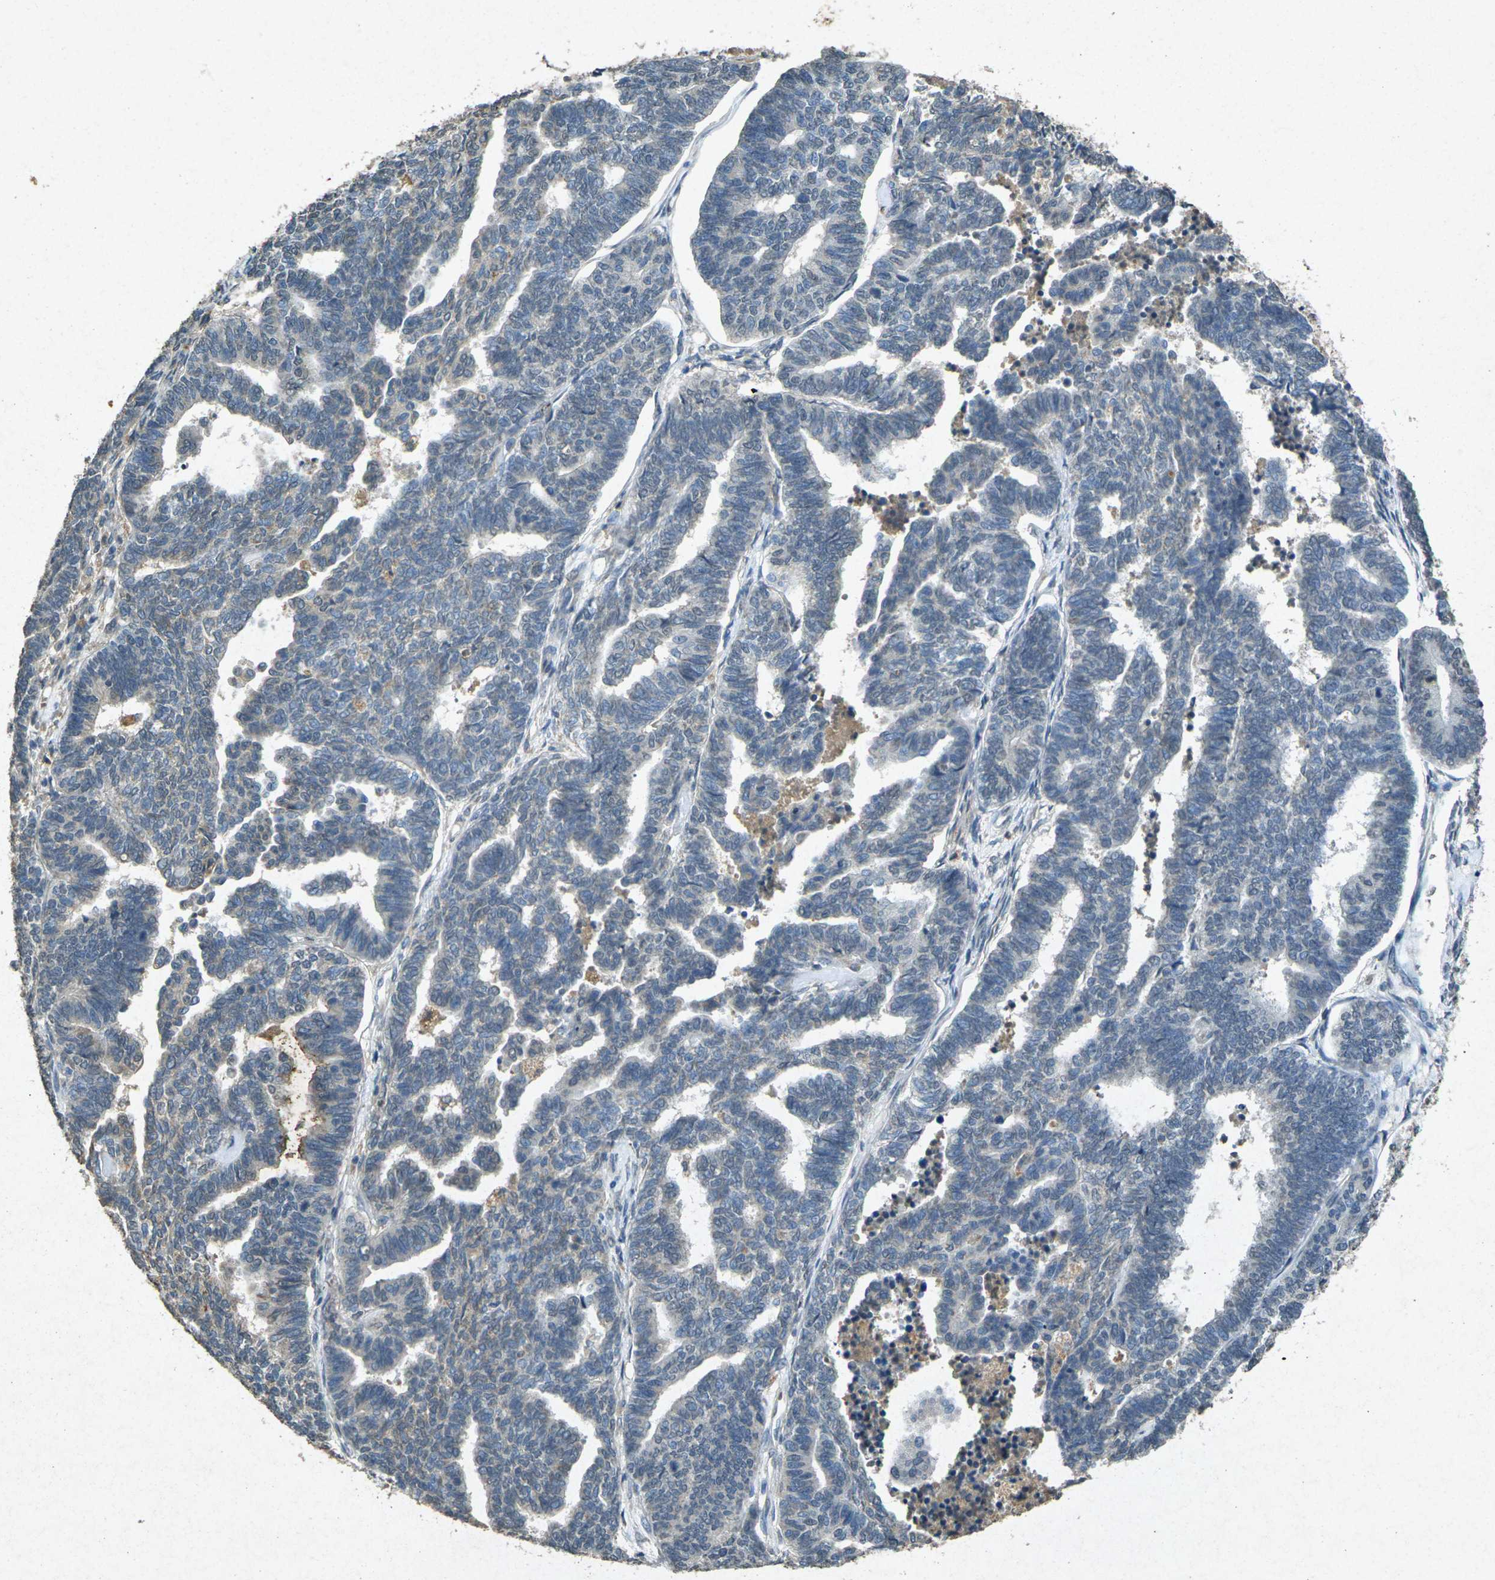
{"staining": {"intensity": "weak", "quantity": "<25%", "location": "cytoplasmic/membranous"}, "tissue": "endometrial cancer", "cell_type": "Tumor cells", "image_type": "cancer", "snomed": [{"axis": "morphology", "description": "Adenocarcinoma, NOS"}, {"axis": "topography", "description": "Endometrium"}], "caption": "DAB (3,3'-diaminobenzidine) immunohistochemical staining of endometrial adenocarcinoma demonstrates no significant expression in tumor cells. (Brightfield microscopy of DAB (3,3'-diaminobenzidine) IHC at high magnification).", "gene": "RGMA", "patient": {"sex": "female", "age": 70}}